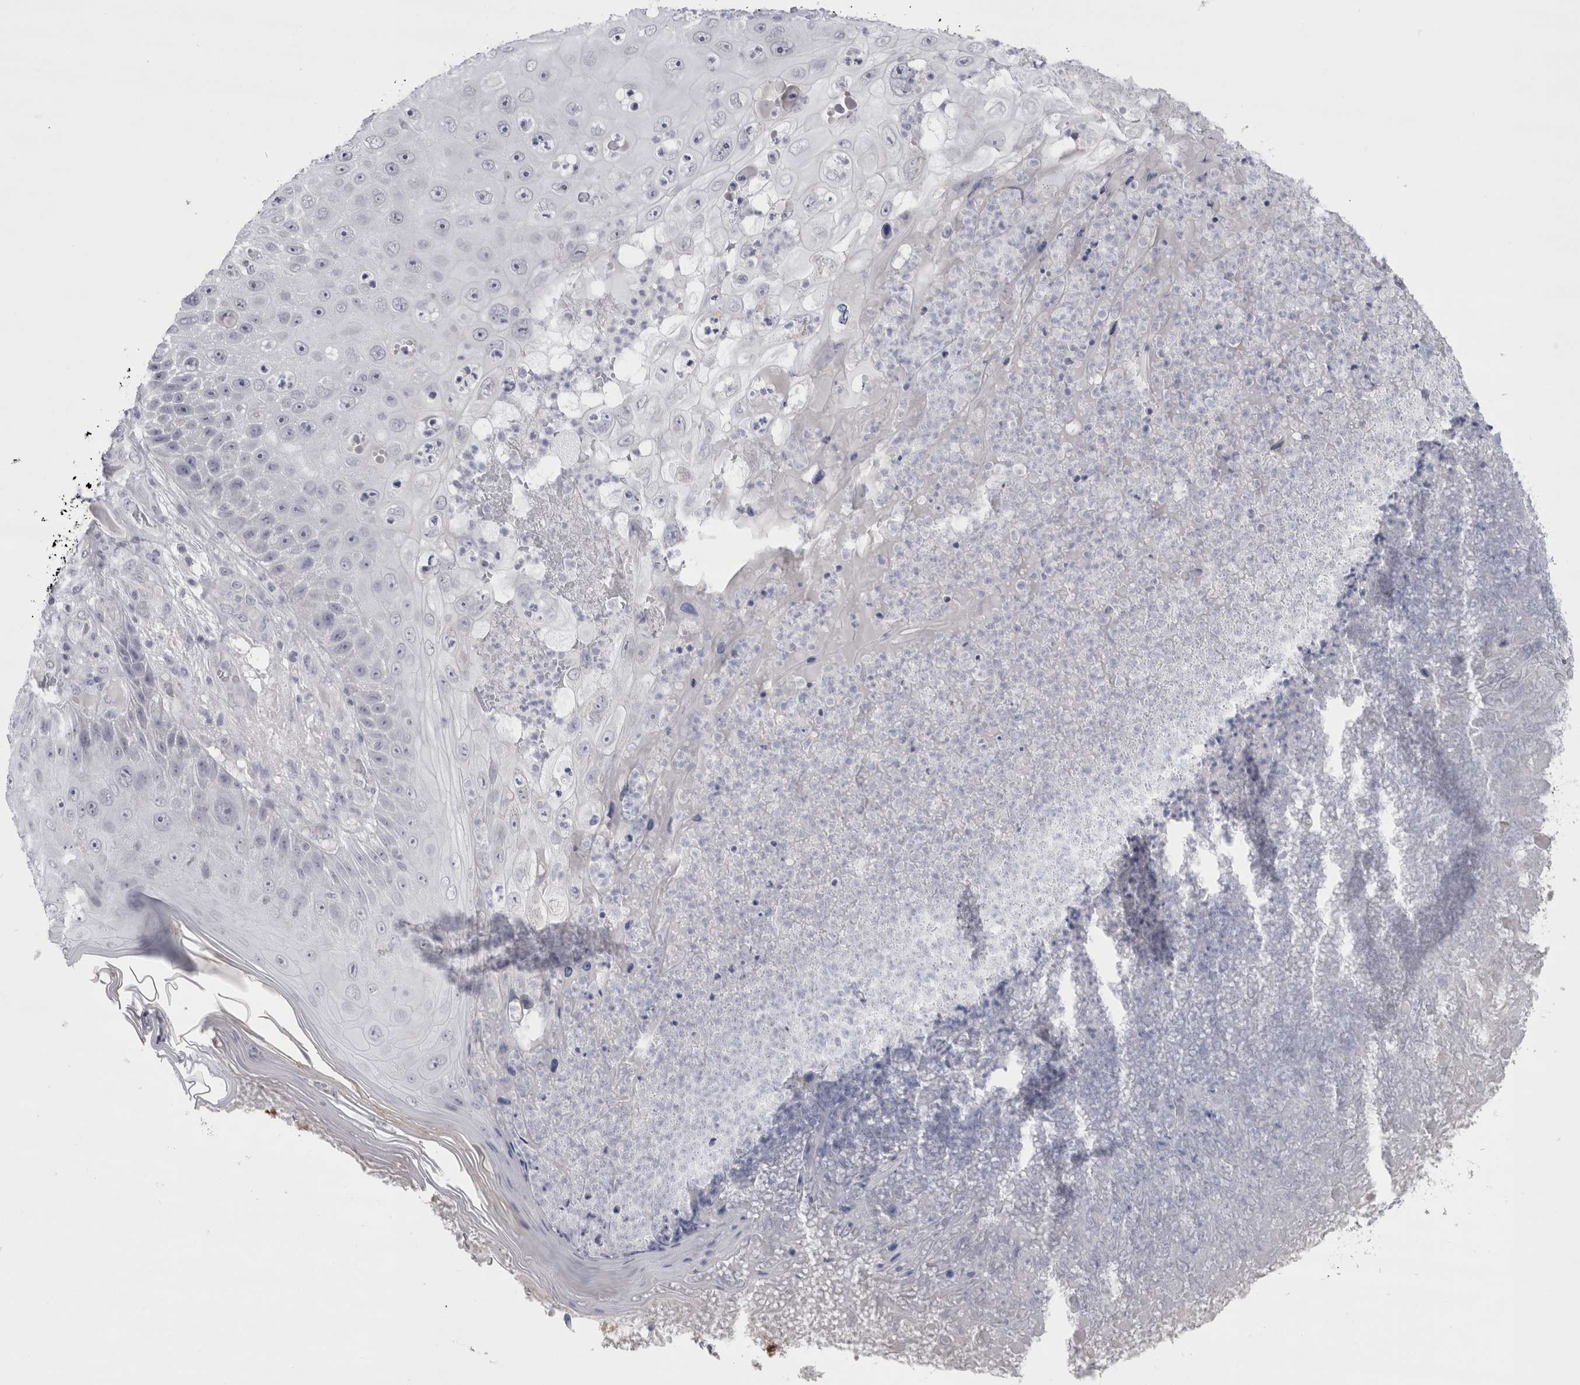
{"staining": {"intensity": "negative", "quantity": "none", "location": "none"}, "tissue": "skin cancer", "cell_type": "Tumor cells", "image_type": "cancer", "snomed": [{"axis": "morphology", "description": "Squamous cell carcinoma, NOS"}, {"axis": "topography", "description": "Skin"}], "caption": "Human skin squamous cell carcinoma stained for a protein using IHC displays no expression in tumor cells.", "gene": "CDH17", "patient": {"sex": "female", "age": 88}}